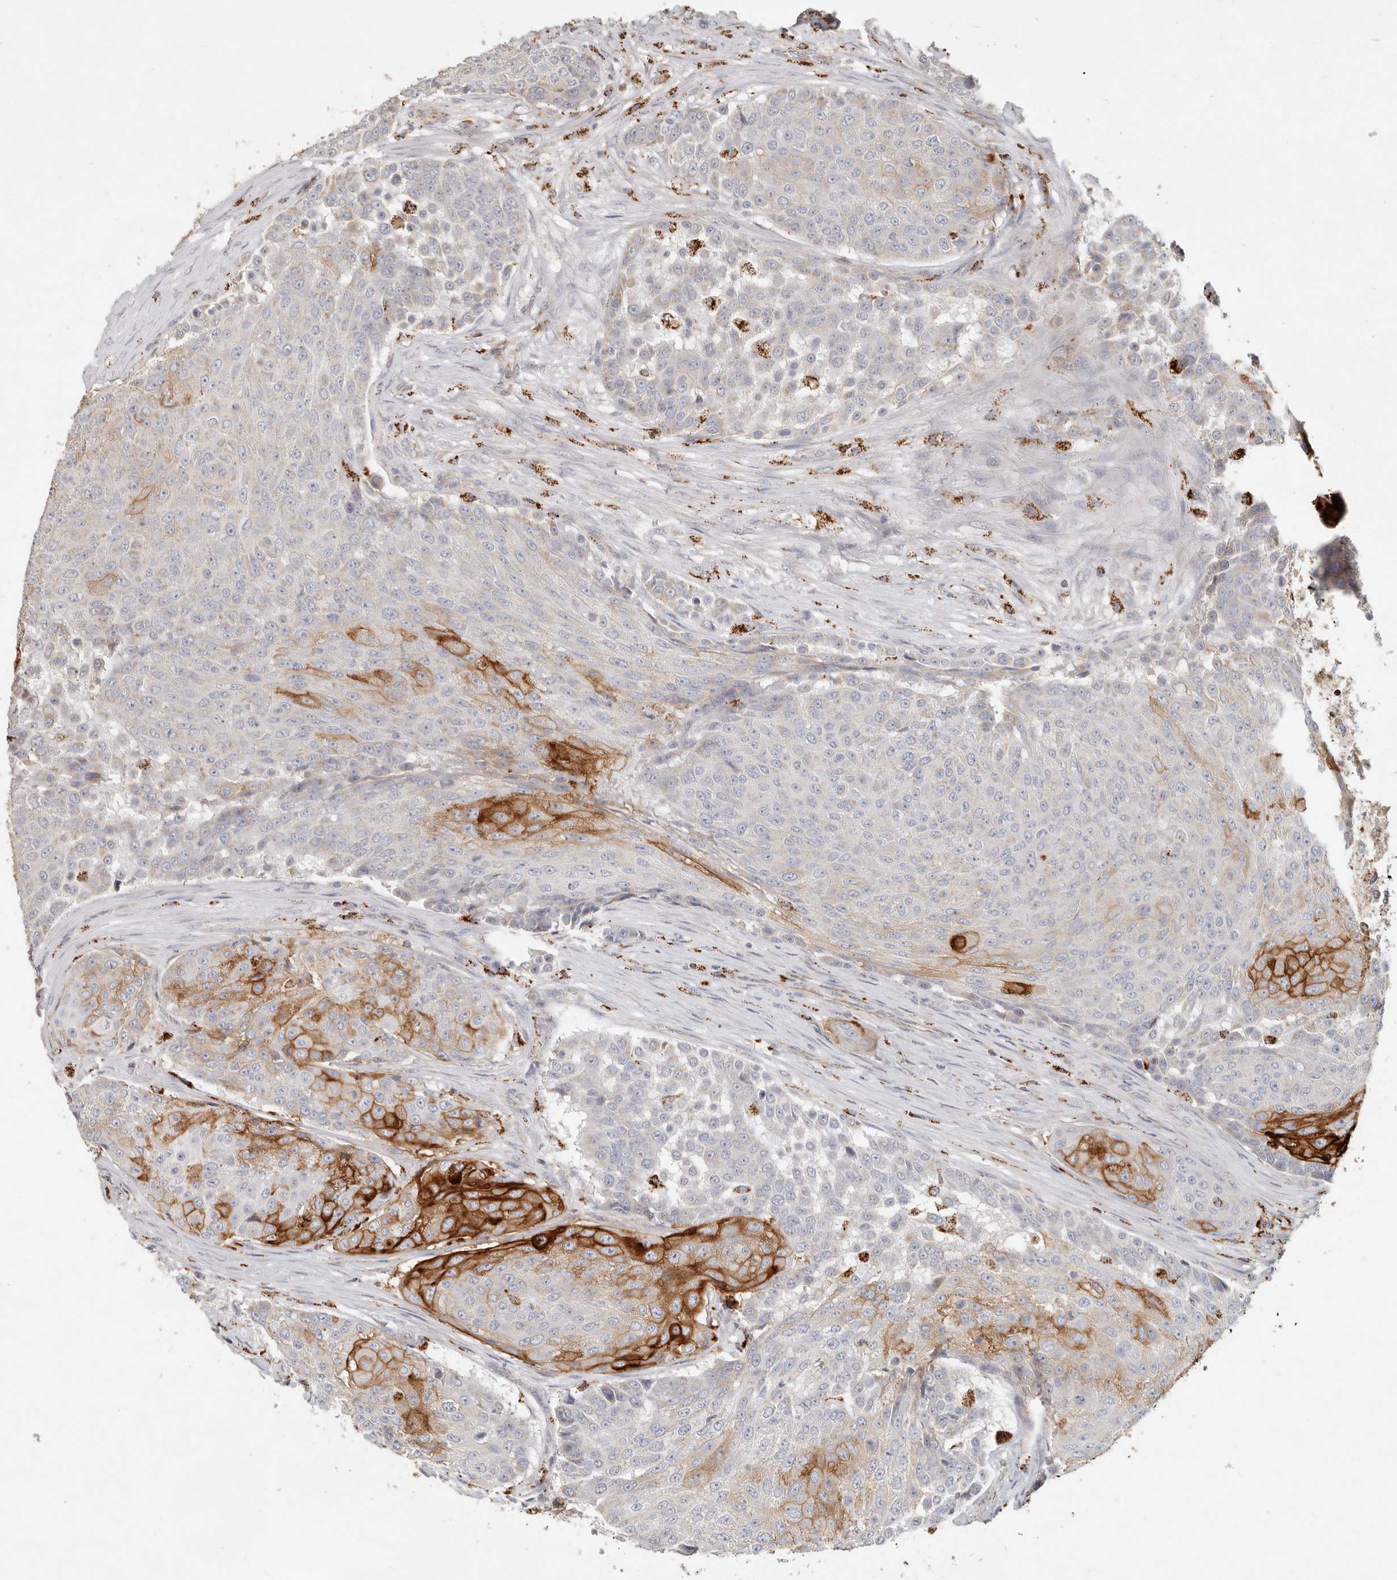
{"staining": {"intensity": "strong", "quantity": "25%-75%", "location": "cytoplasmic/membranous"}, "tissue": "urothelial cancer", "cell_type": "Tumor cells", "image_type": "cancer", "snomed": [{"axis": "morphology", "description": "Urothelial carcinoma, High grade"}, {"axis": "topography", "description": "Urinary bladder"}], "caption": "Brown immunohistochemical staining in high-grade urothelial carcinoma demonstrates strong cytoplasmic/membranous staining in about 25%-75% of tumor cells.", "gene": "ARHGEF10L", "patient": {"sex": "female", "age": 63}}